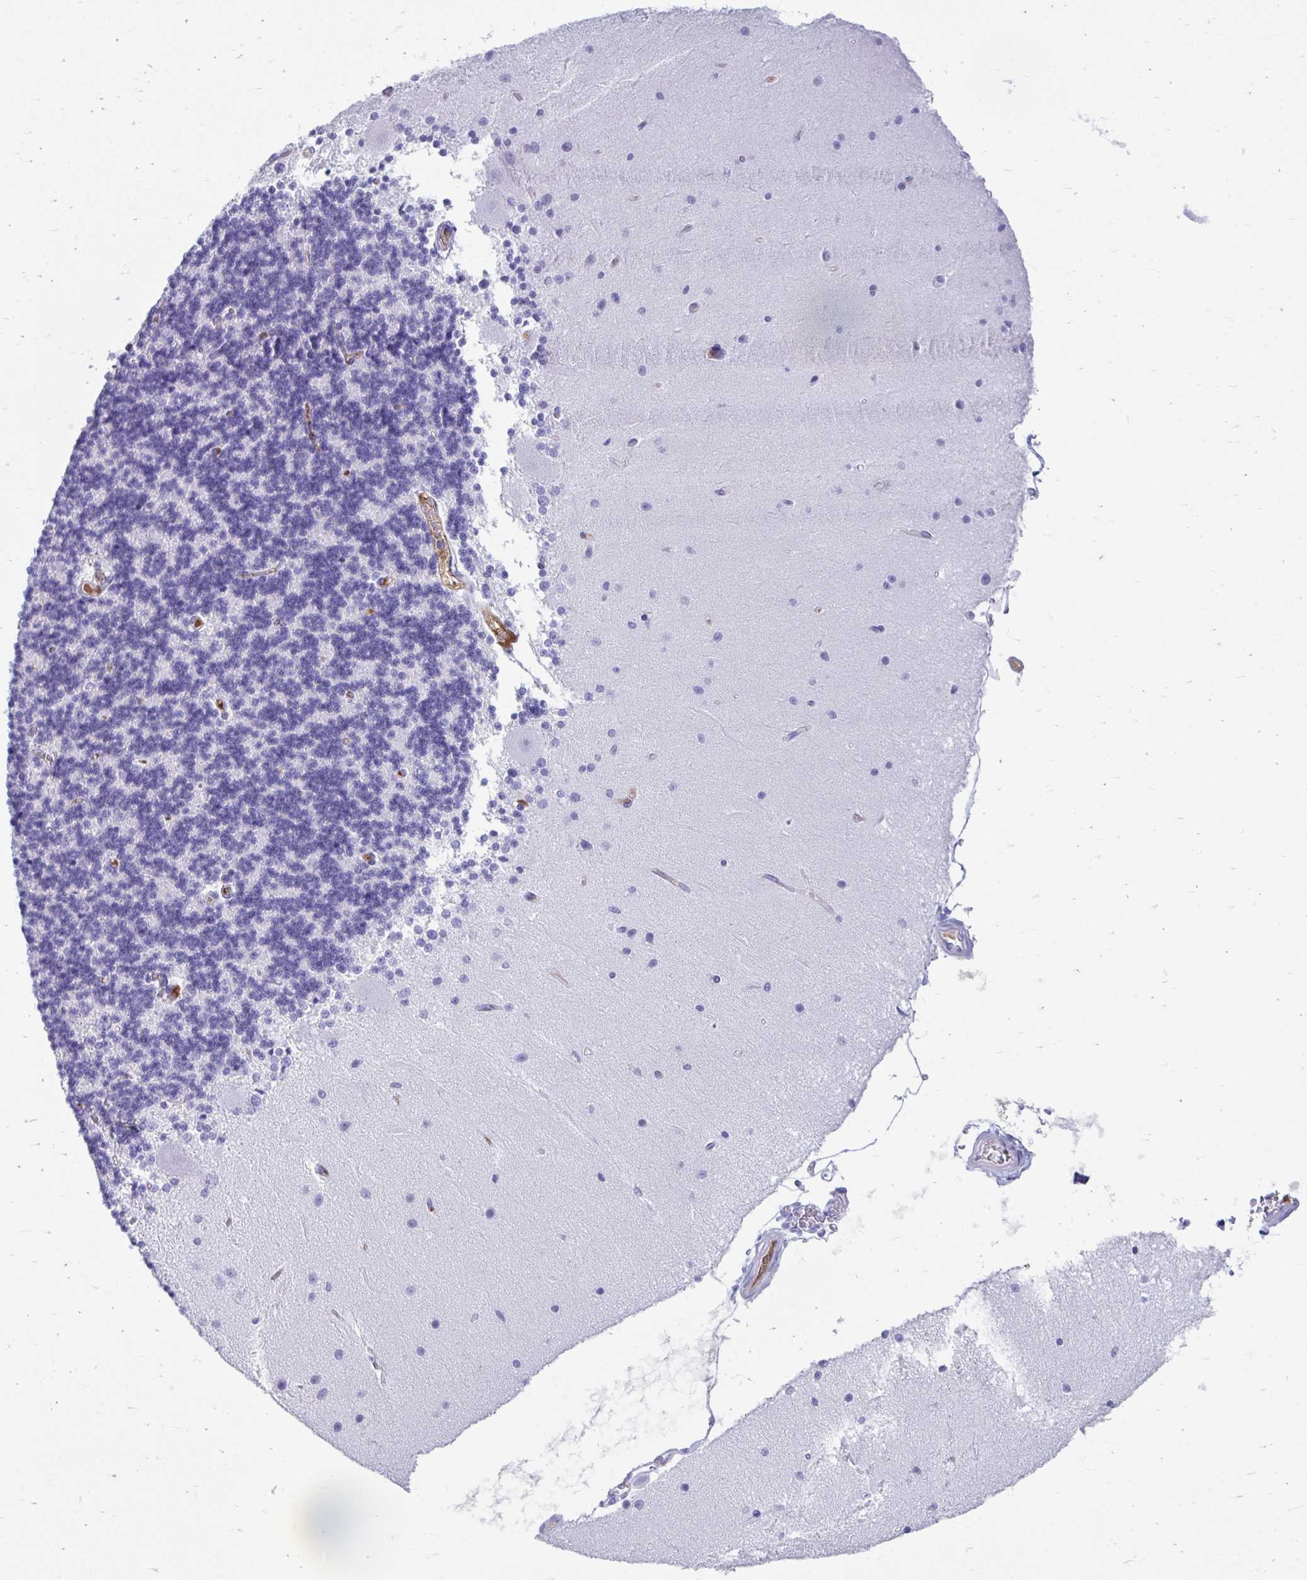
{"staining": {"intensity": "negative", "quantity": "none", "location": "none"}, "tissue": "cerebellum", "cell_type": "Cells in granular layer", "image_type": "normal", "snomed": [{"axis": "morphology", "description": "Normal tissue, NOS"}, {"axis": "topography", "description": "Cerebellum"}], "caption": "The micrograph demonstrates no staining of cells in granular layer in normal cerebellum. Nuclei are stained in blue.", "gene": "SMIM9", "patient": {"sex": "female", "age": 54}}